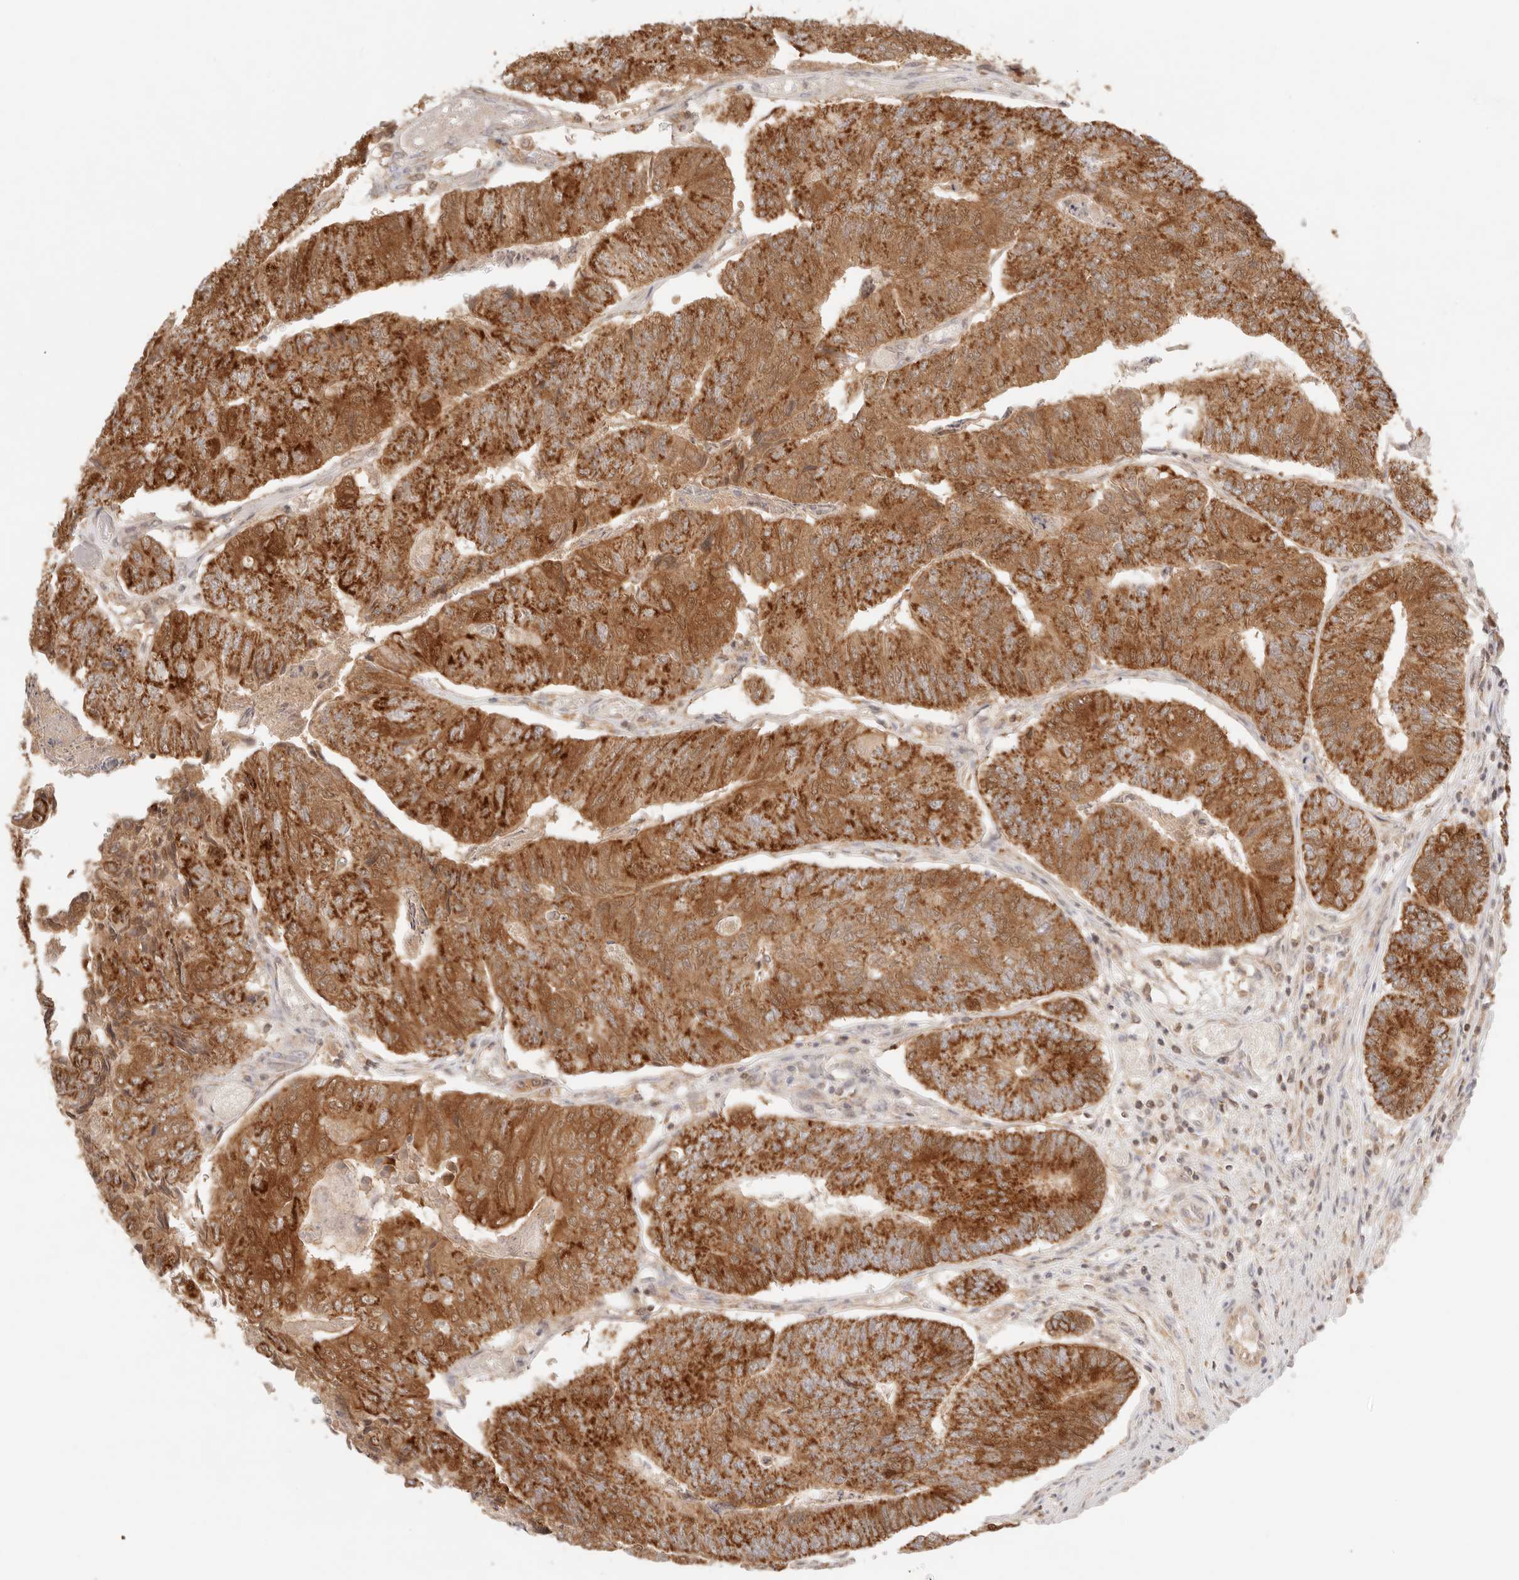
{"staining": {"intensity": "strong", "quantity": ">75%", "location": "cytoplasmic/membranous"}, "tissue": "colorectal cancer", "cell_type": "Tumor cells", "image_type": "cancer", "snomed": [{"axis": "morphology", "description": "Adenocarcinoma, NOS"}, {"axis": "topography", "description": "Colon"}], "caption": "Brown immunohistochemical staining in human colorectal cancer (adenocarcinoma) exhibits strong cytoplasmic/membranous staining in about >75% of tumor cells.", "gene": "COA6", "patient": {"sex": "female", "age": 67}}